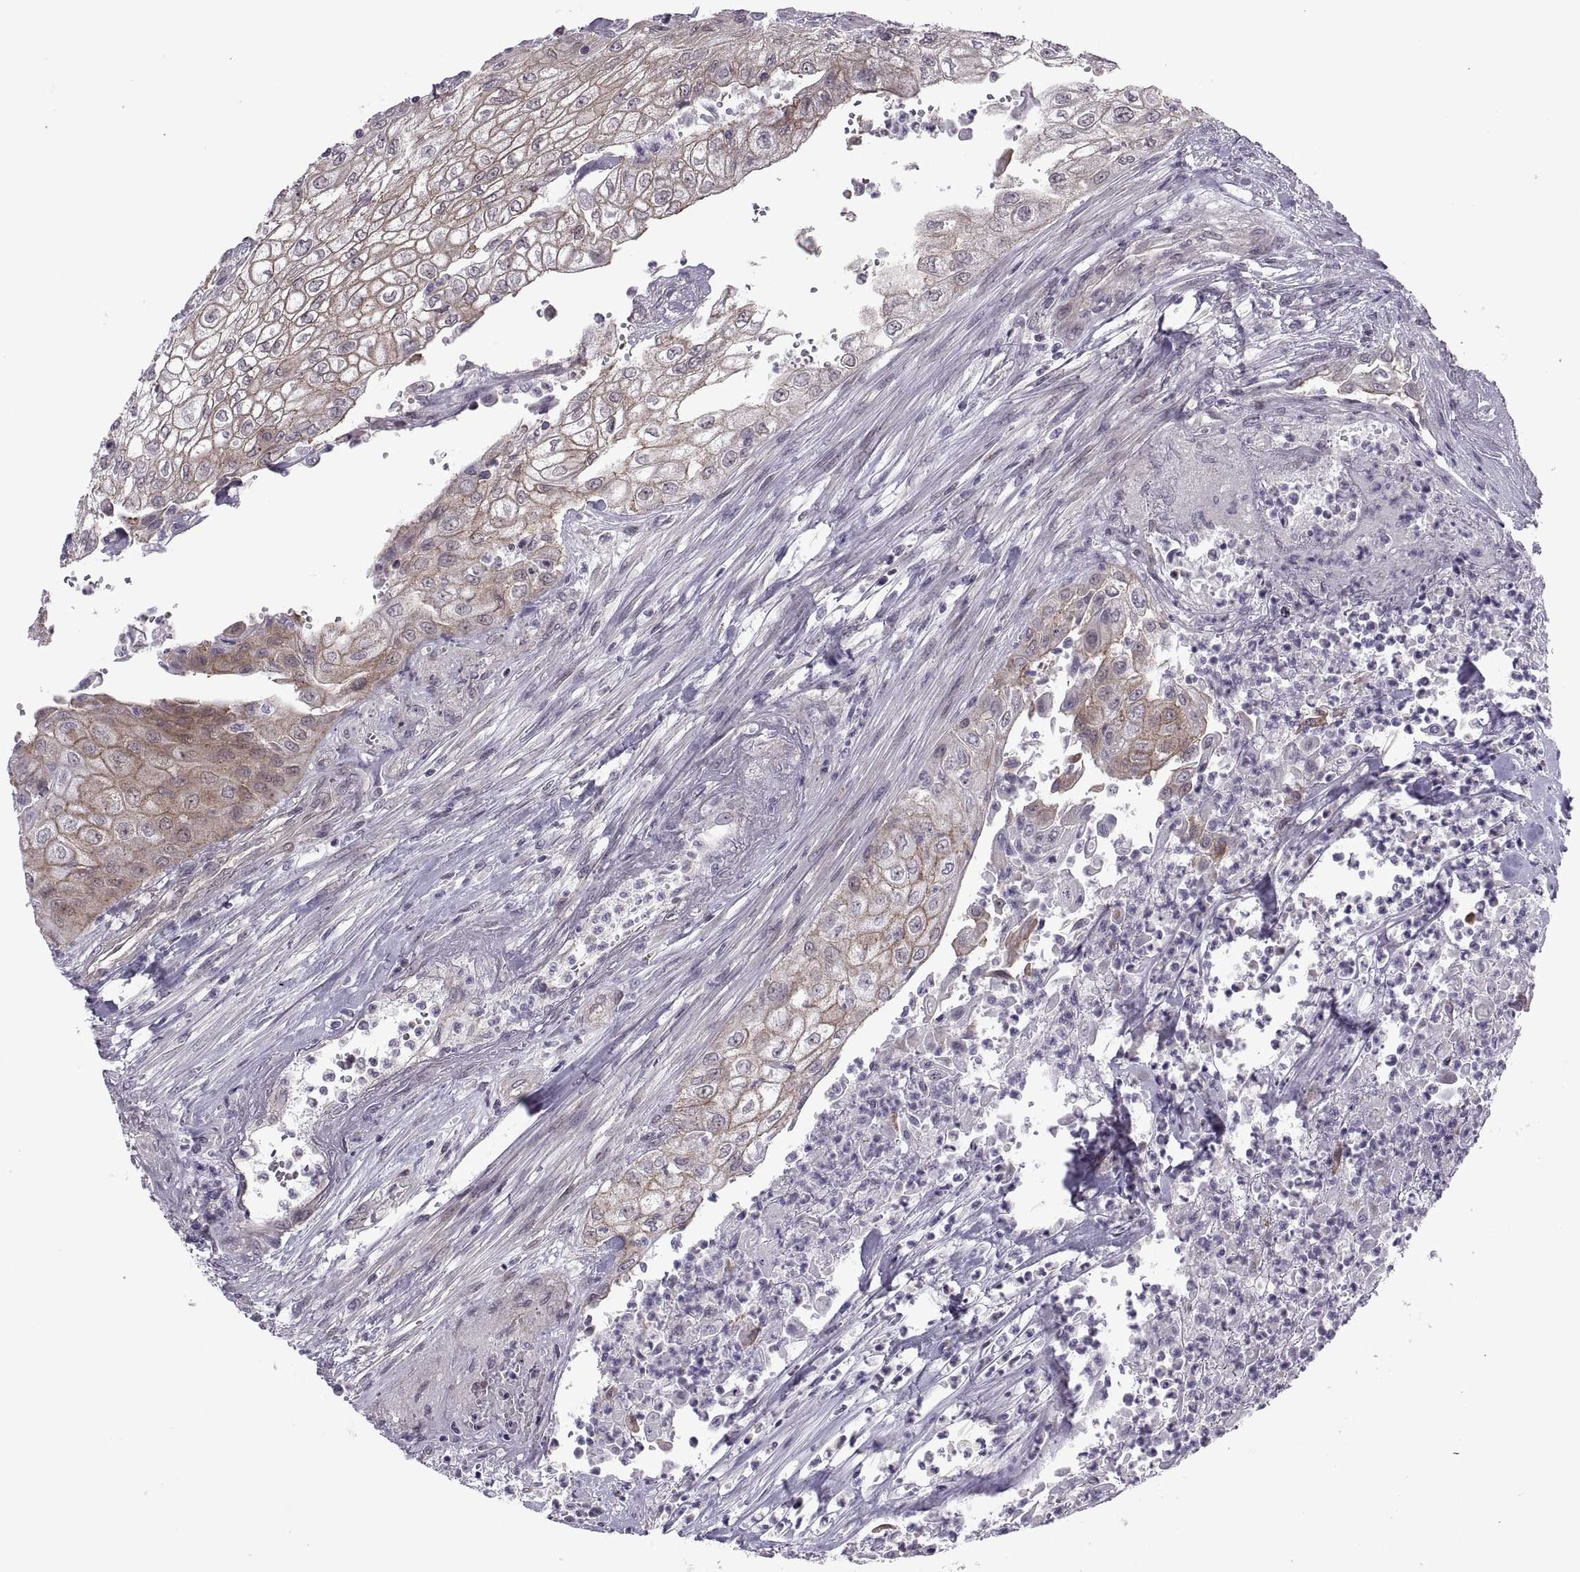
{"staining": {"intensity": "weak", "quantity": "25%-75%", "location": "cytoplasmic/membranous"}, "tissue": "urothelial cancer", "cell_type": "Tumor cells", "image_type": "cancer", "snomed": [{"axis": "morphology", "description": "Urothelial carcinoma, High grade"}, {"axis": "topography", "description": "Urinary bladder"}], "caption": "A histopathology image of urothelial cancer stained for a protein reveals weak cytoplasmic/membranous brown staining in tumor cells.", "gene": "ODF3", "patient": {"sex": "male", "age": 62}}